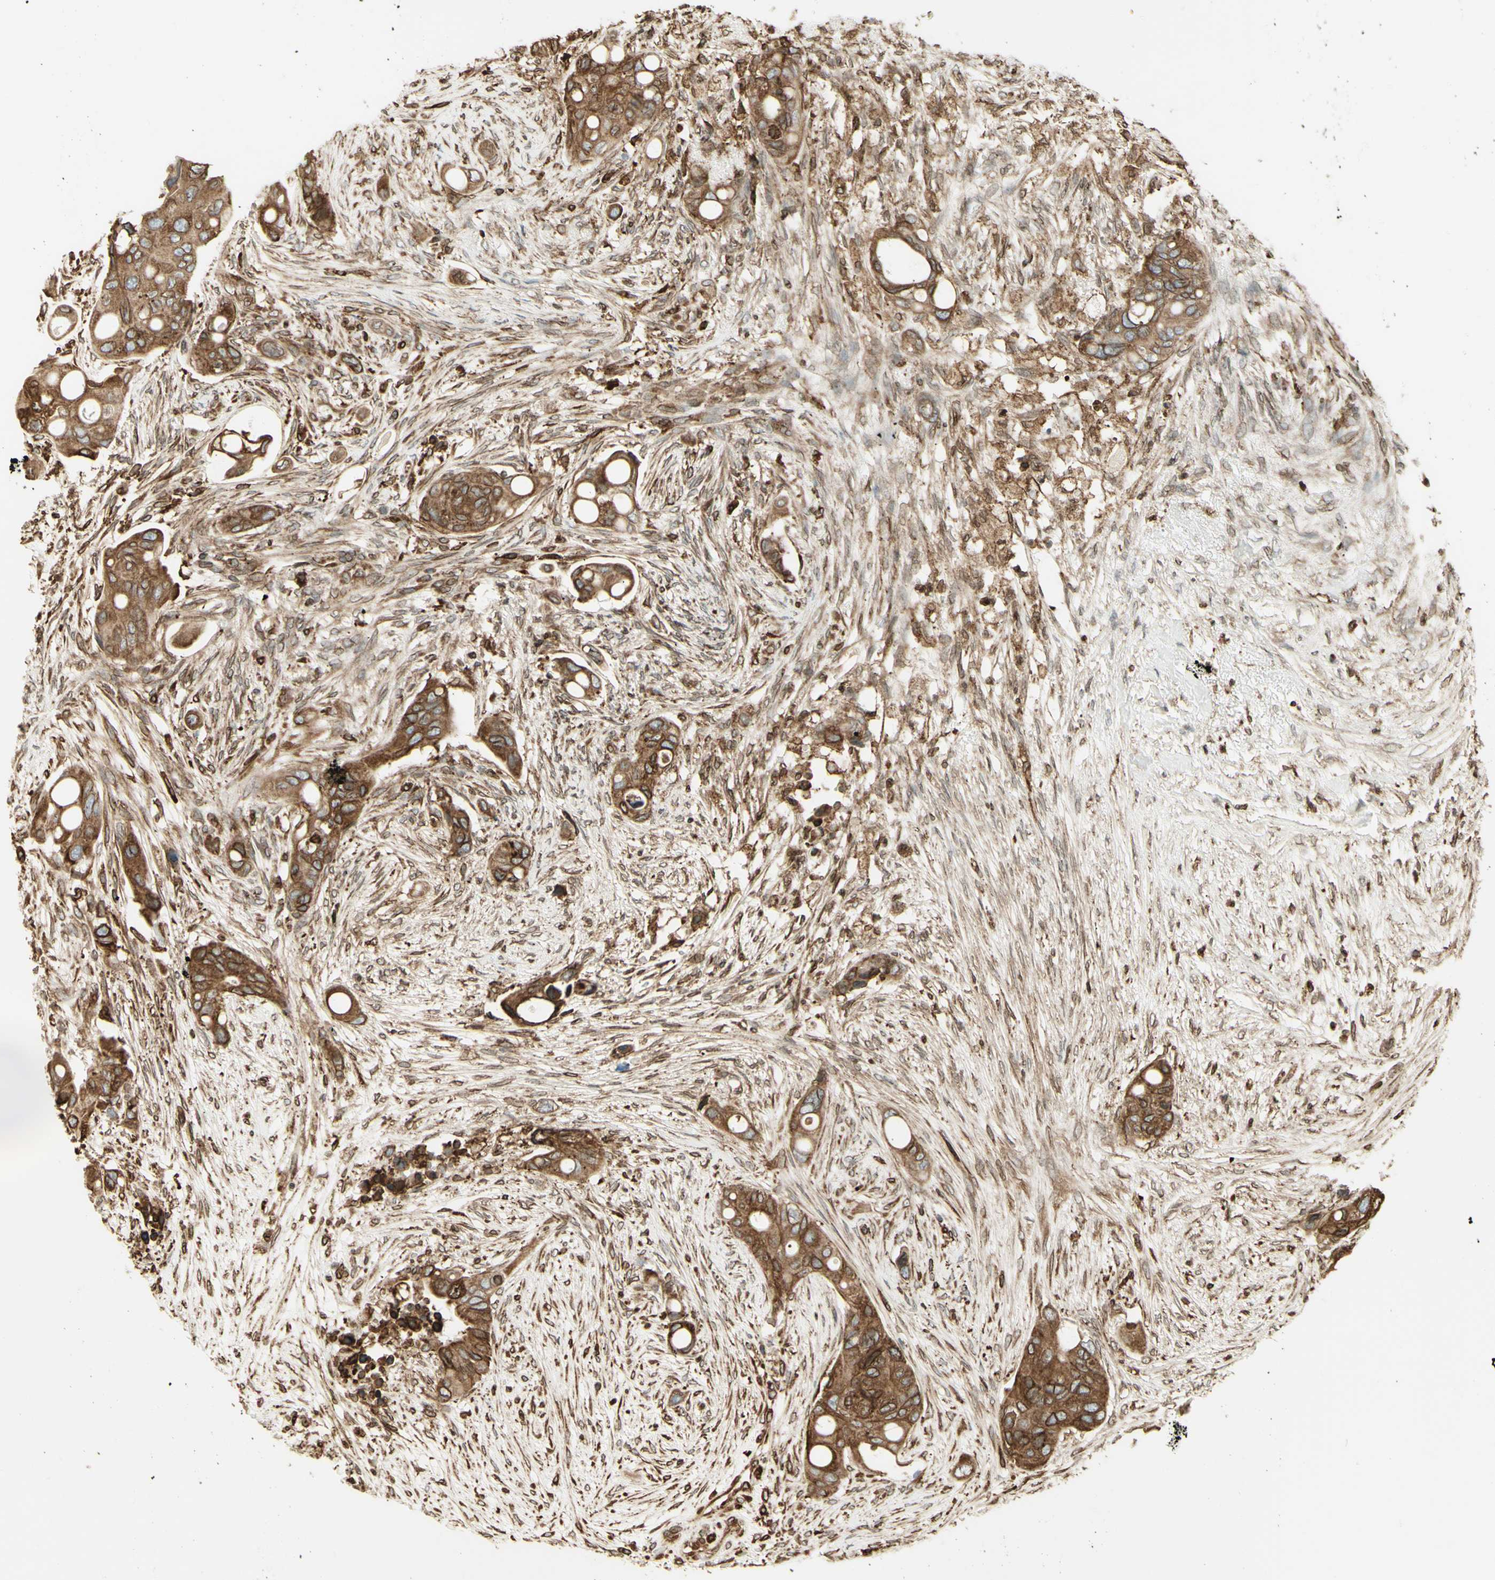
{"staining": {"intensity": "moderate", "quantity": ">75%", "location": "cytoplasmic/membranous"}, "tissue": "colorectal cancer", "cell_type": "Tumor cells", "image_type": "cancer", "snomed": [{"axis": "morphology", "description": "Adenocarcinoma, NOS"}, {"axis": "topography", "description": "Colon"}], "caption": "Protein expression analysis of human colorectal adenocarcinoma reveals moderate cytoplasmic/membranous staining in approximately >75% of tumor cells.", "gene": "CANX", "patient": {"sex": "female", "age": 57}}